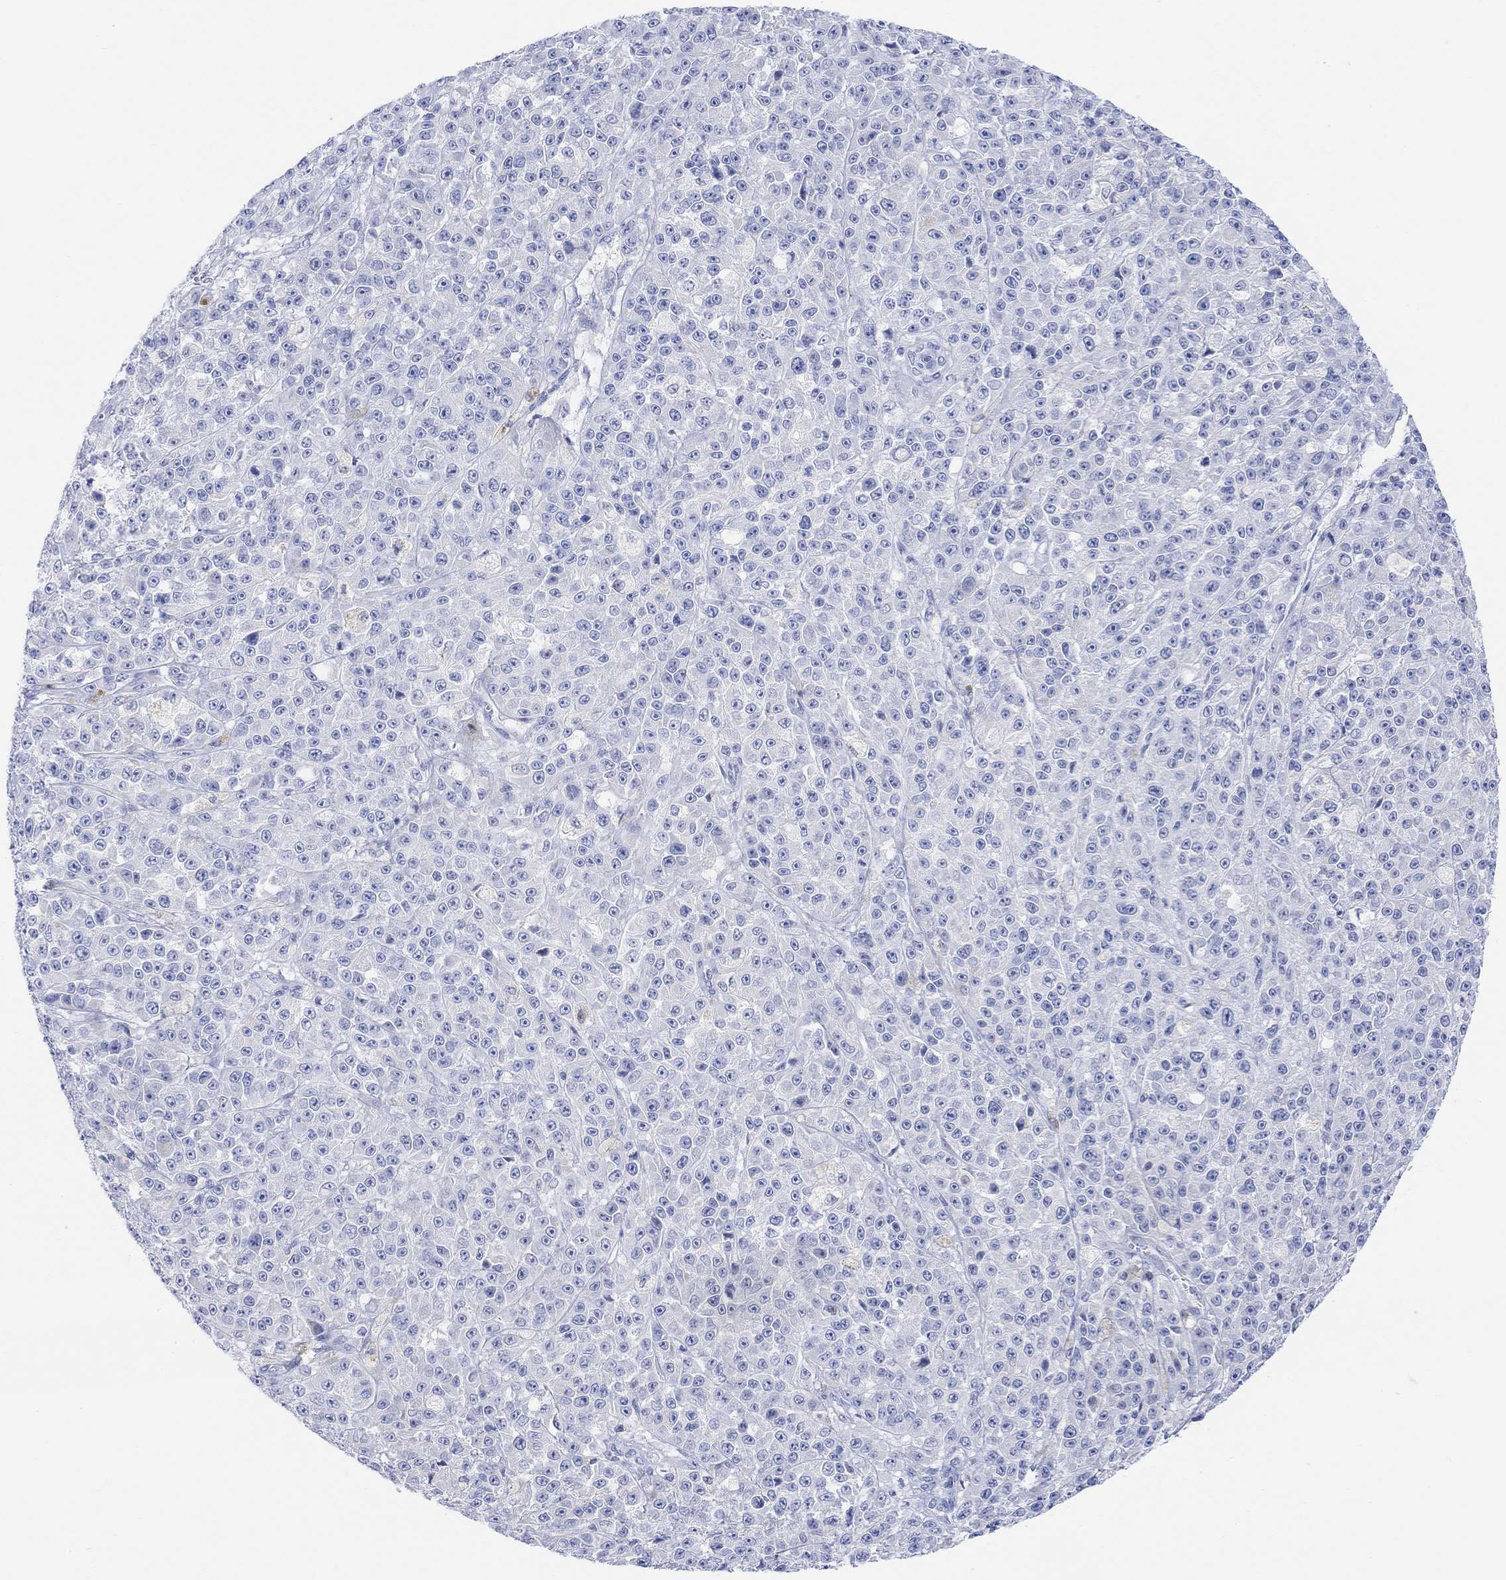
{"staining": {"intensity": "negative", "quantity": "none", "location": "none"}, "tissue": "melanoma", "cell_type": "Tumor cells", "image_type": "cancer", "snomed": [{"axis": "morphology", "description": "Malignant melanoma, NOS"}, {"axis": "topography", "description": "Skin"}], "caption": "Histopathology image shows no significant protein positivity in tumor cells of malignant melanoma. (DAB (3,3'-diaminobenzidine) immunohistochemistry (IHC) with hematoxylin counter stain).", "gene": "GNG13", "patient": {"sex": "female", "age": 58}}